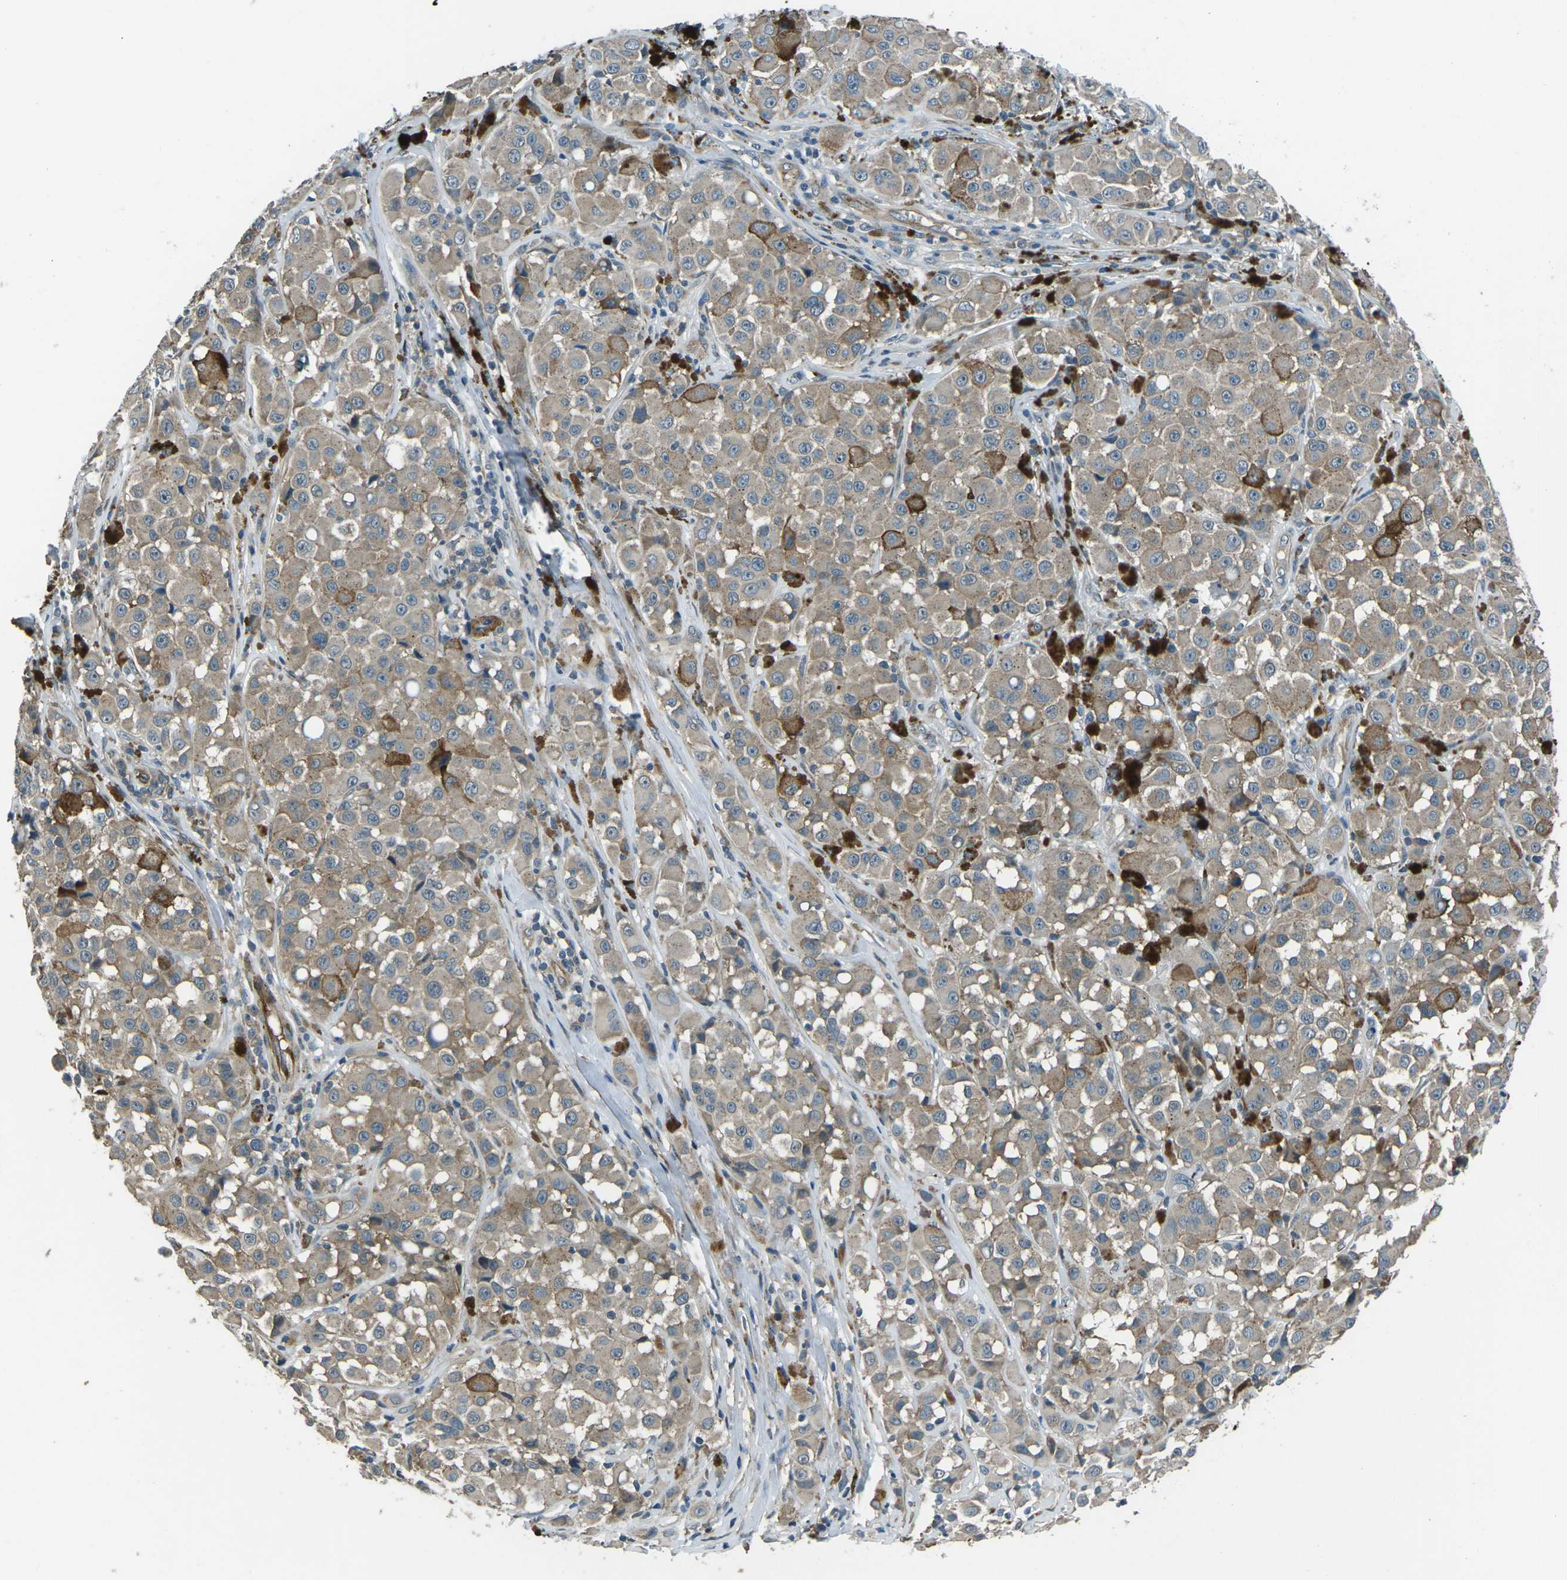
{"staining": {"intensity": "weak", "quantity": ">75%", "location": "cytoplasmic/membranous"}, "tissue": "melanoma", "cell_type": "Tumor cells", "image_type": "cancer", "snomed": [{"axis": "morphology", "description": "Malignant melanoma, NOS"}, {"axis": "topography", "description": "Skin"}], "caption": "Malignant melanoma tissue shows weak cytoplasmic/membranous staining in about >75% of tumor cells (DAB (3,3'-diaminobenzidine) IHC, brown staining for protein, blue staining for nuclei).", "gene": "AFAP1", "patient": {"sex": "male", "age": 84}}